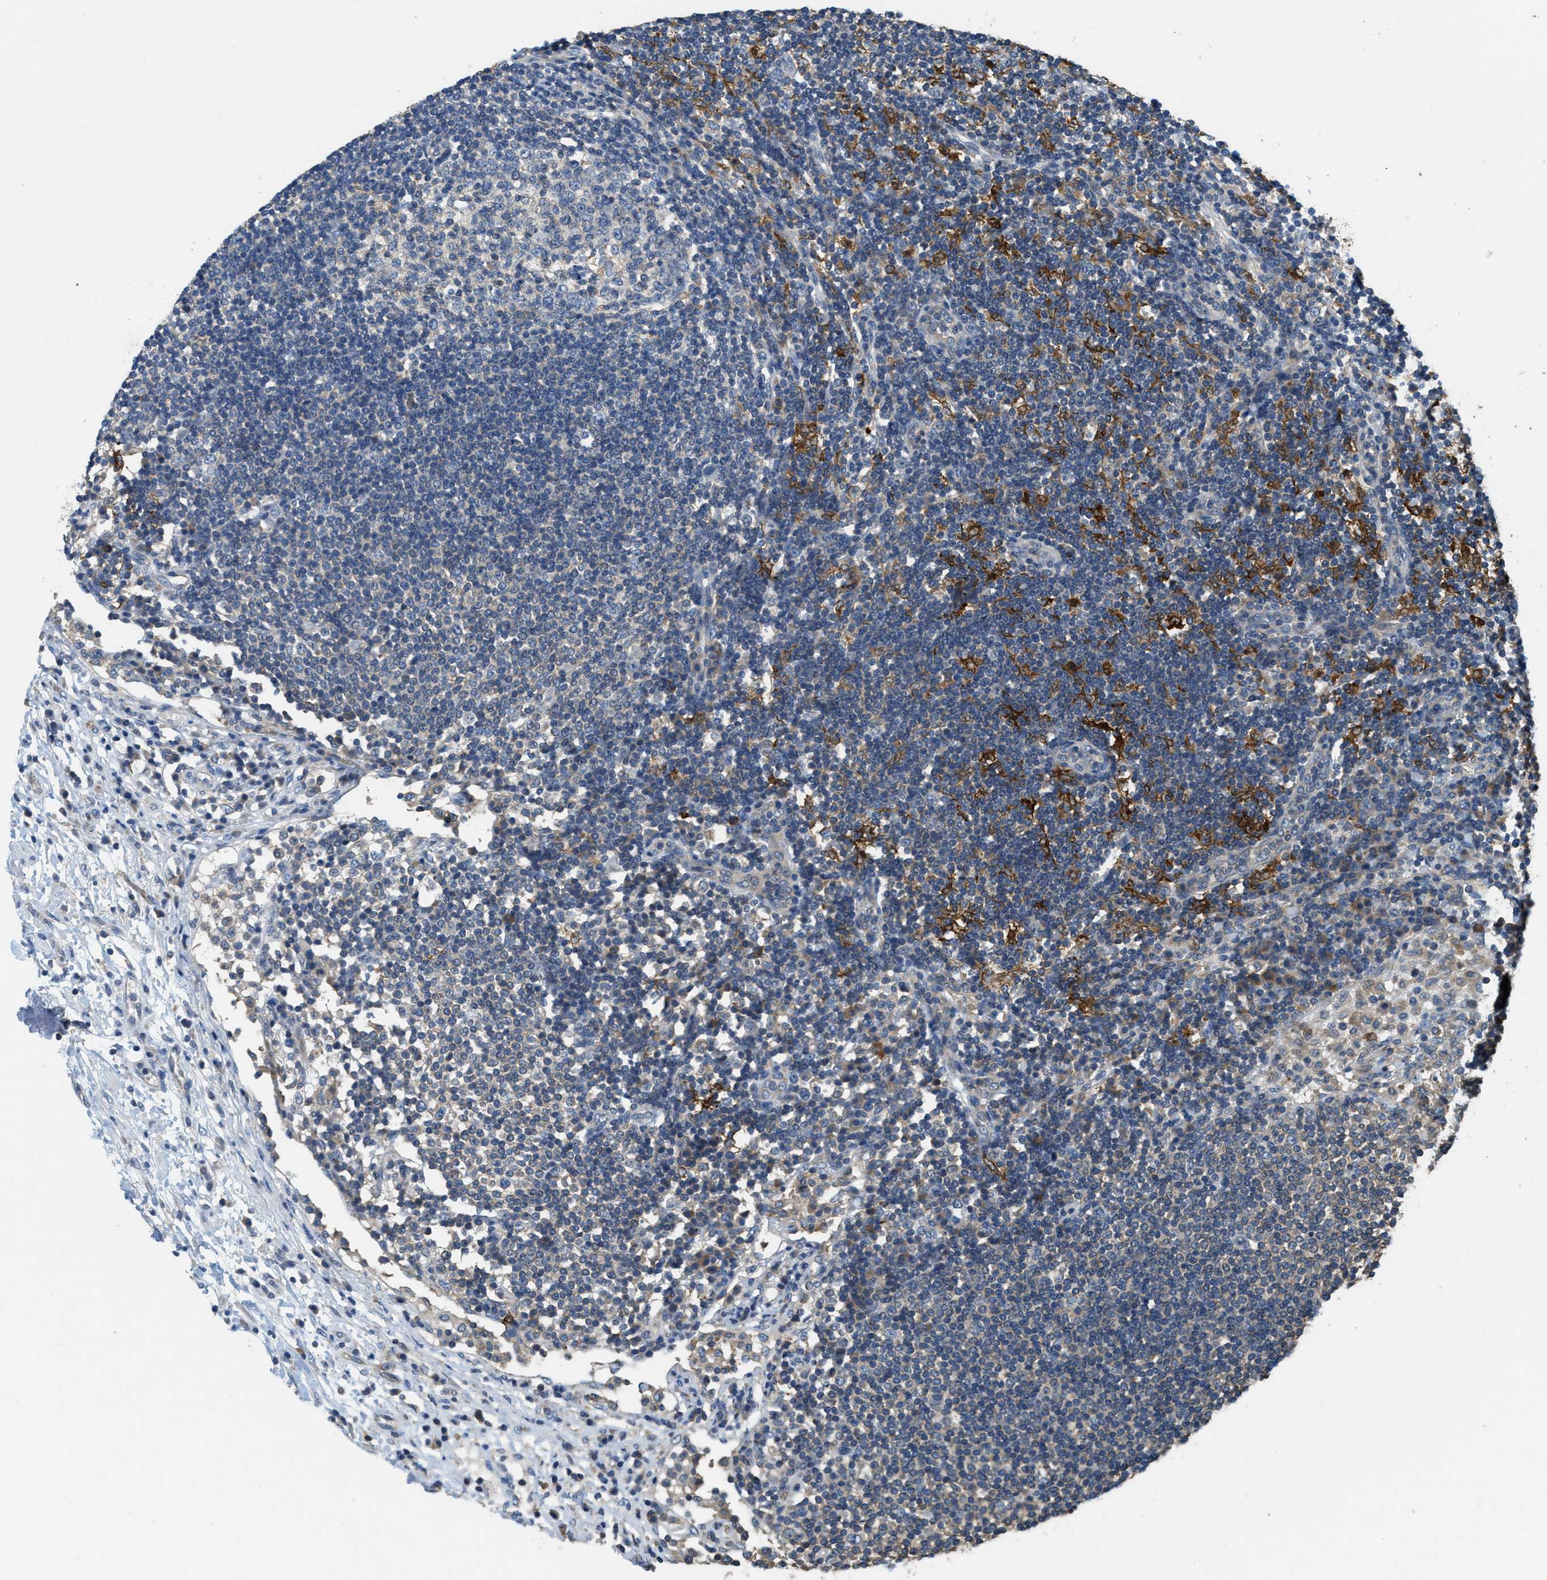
{"staining": {"intensity": "weak", "quantity": "<25%", "location": "cytoplasmic/membranous"}, "tissue": "lymph node", "cell_type": "Germinal center cells", "image_type": "normal", "snomed": [{"axis": "morphology", "description": "Normal tissue, NOS"}, {"axis": "topography", "description": "Lymph node"}], "caption": "The immunohistochemistry (IHC) micrograph has no significant staining in germinal center cells of lymph node.", "gene": "DGKE", "patient": {"sex": "female", "age": 53}}